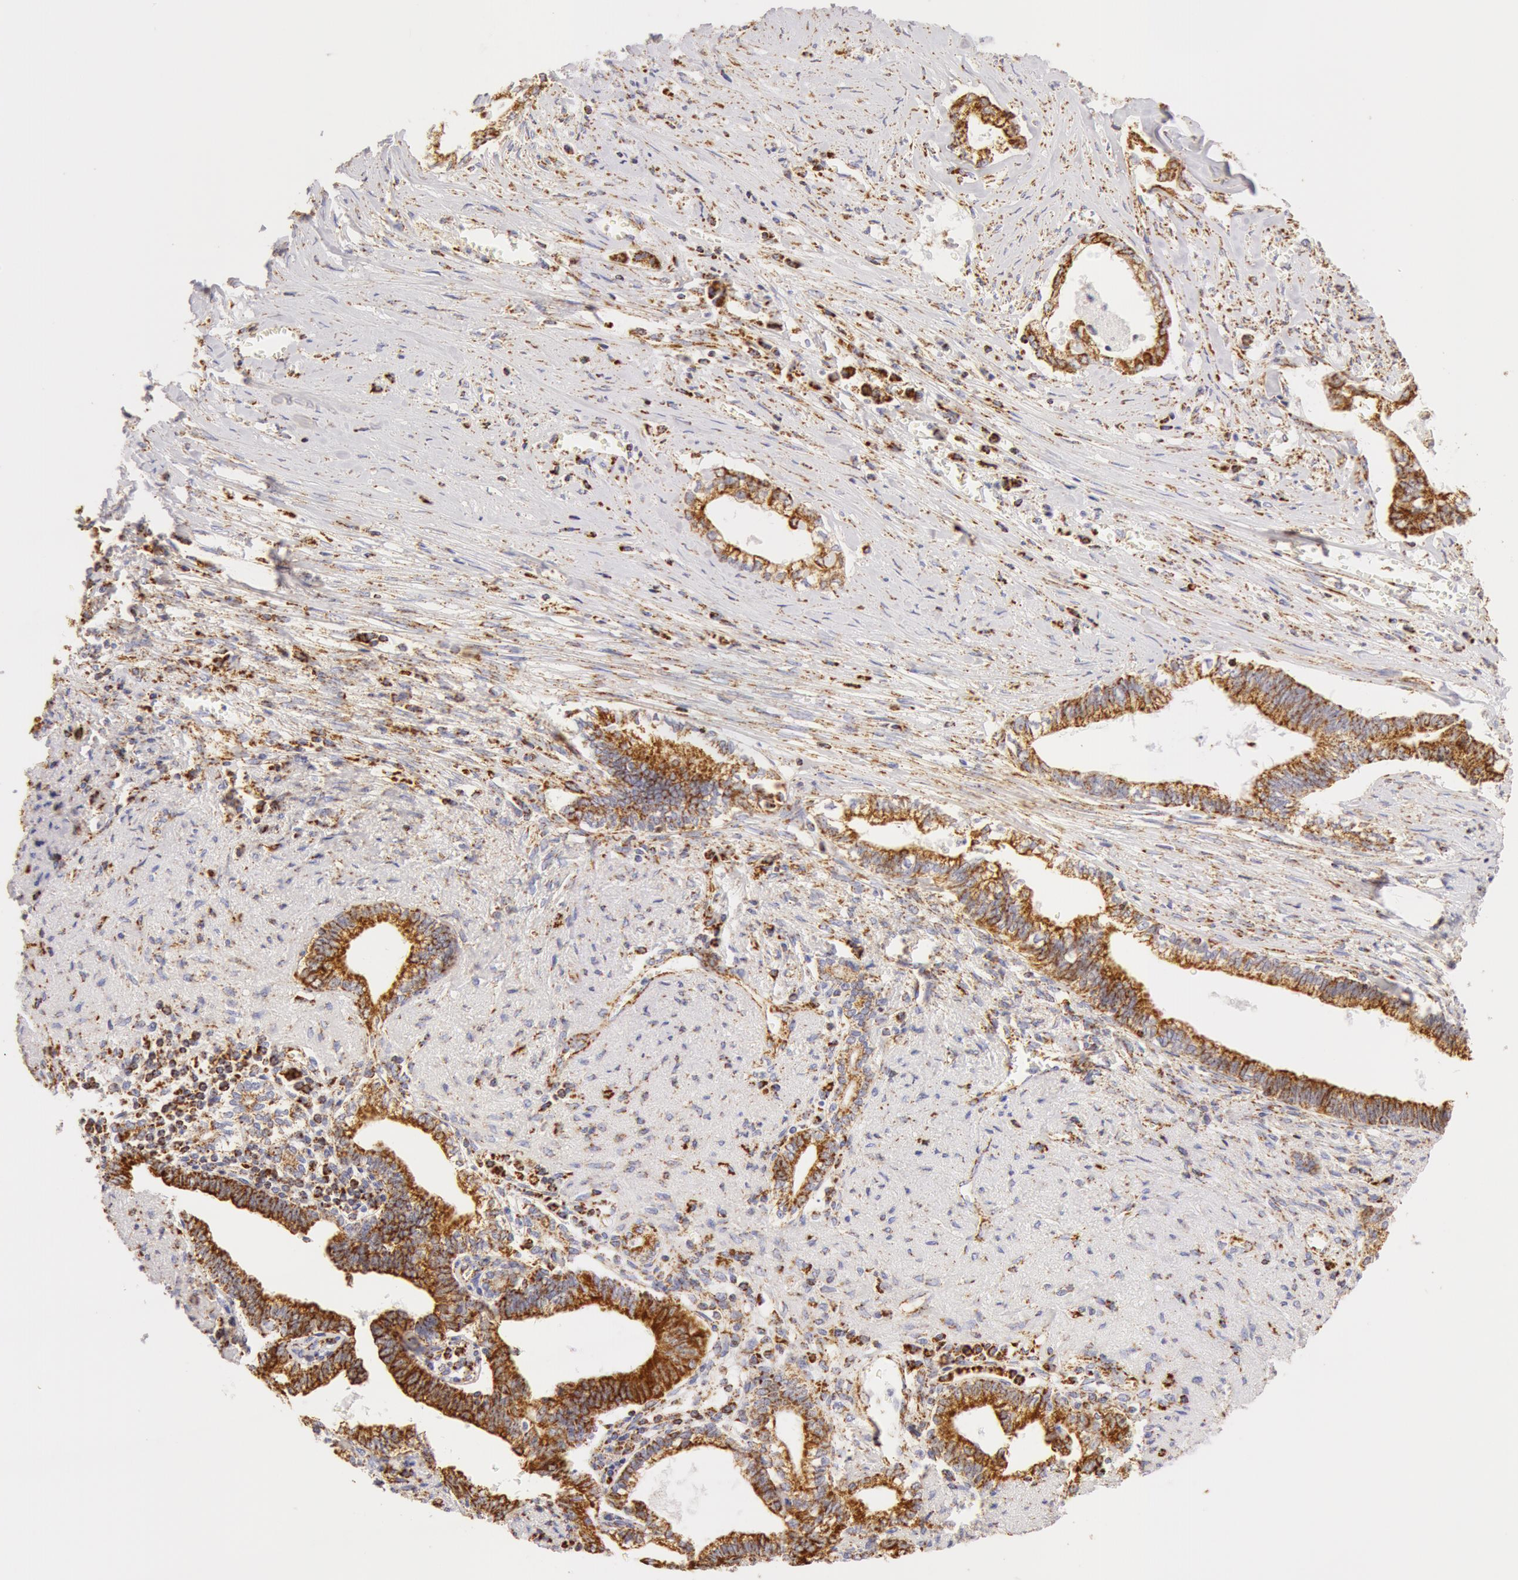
{"staining": {"intensity": "moderate", "quantity": ">75%", "location": "cytoplasmic/membranous"}, "tissue": "liver cancer", "cell_type": "Tumor cells", "image_type": "cancer", "snomed": [{"axis": "morphology", "description": "Cholangiocarcinoma"}, {"axis": "topography", "description": "Liver"}], "caption": "IHC micrograph of human liver cancer (cholangiocarcinoma) stained for a protein (brown), which displays medium levels of moderate cytoplasmic/membranous staining in approximately >75% of tumor cells.", "gene": "ATP5F1B", "patient": {"sex": "male", "age": 57}}